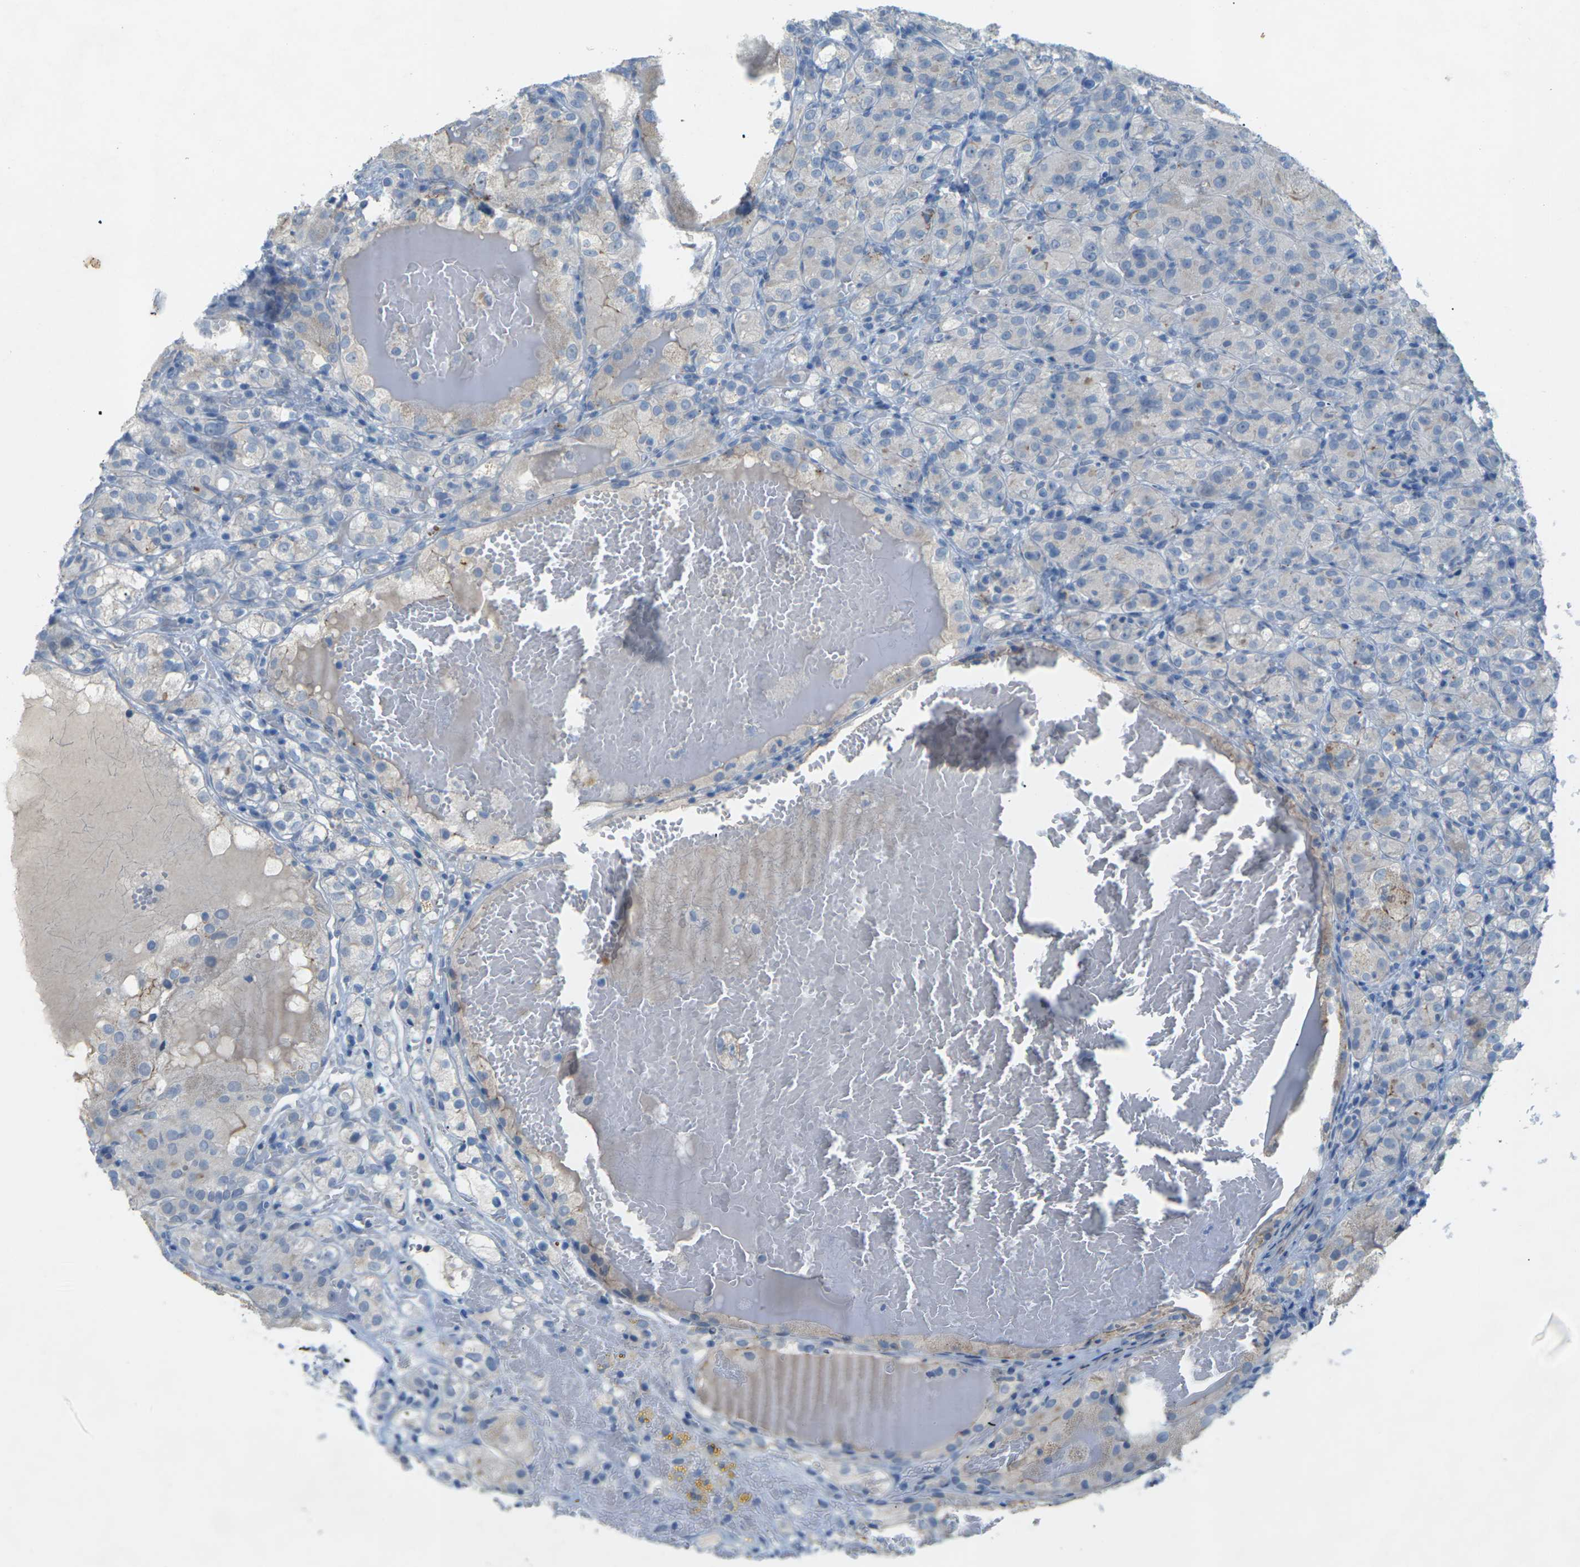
{"staining": {"intensity": "negative", "quantity": "none", "location": "none"}, "tissue": "renal cancer", "cell_type": "Tumor cells", "image_type": "cancer", "snomed": [{"axis": "morphology", "description": "Normal tissue, NOS"}, {"axis": "morphology", "description": "Adenocarcinoma, NOS"}, {"axis": "topography", "description": "Kidney"}], "caption": "Tumor cells show no significant staining in renal adenocarcinoma. (Immunohistochemistry (ihc), brightfield microscopy, high magnification).", "gene": "CLDN3", "patient": {"sex": "male", "age": 61}}